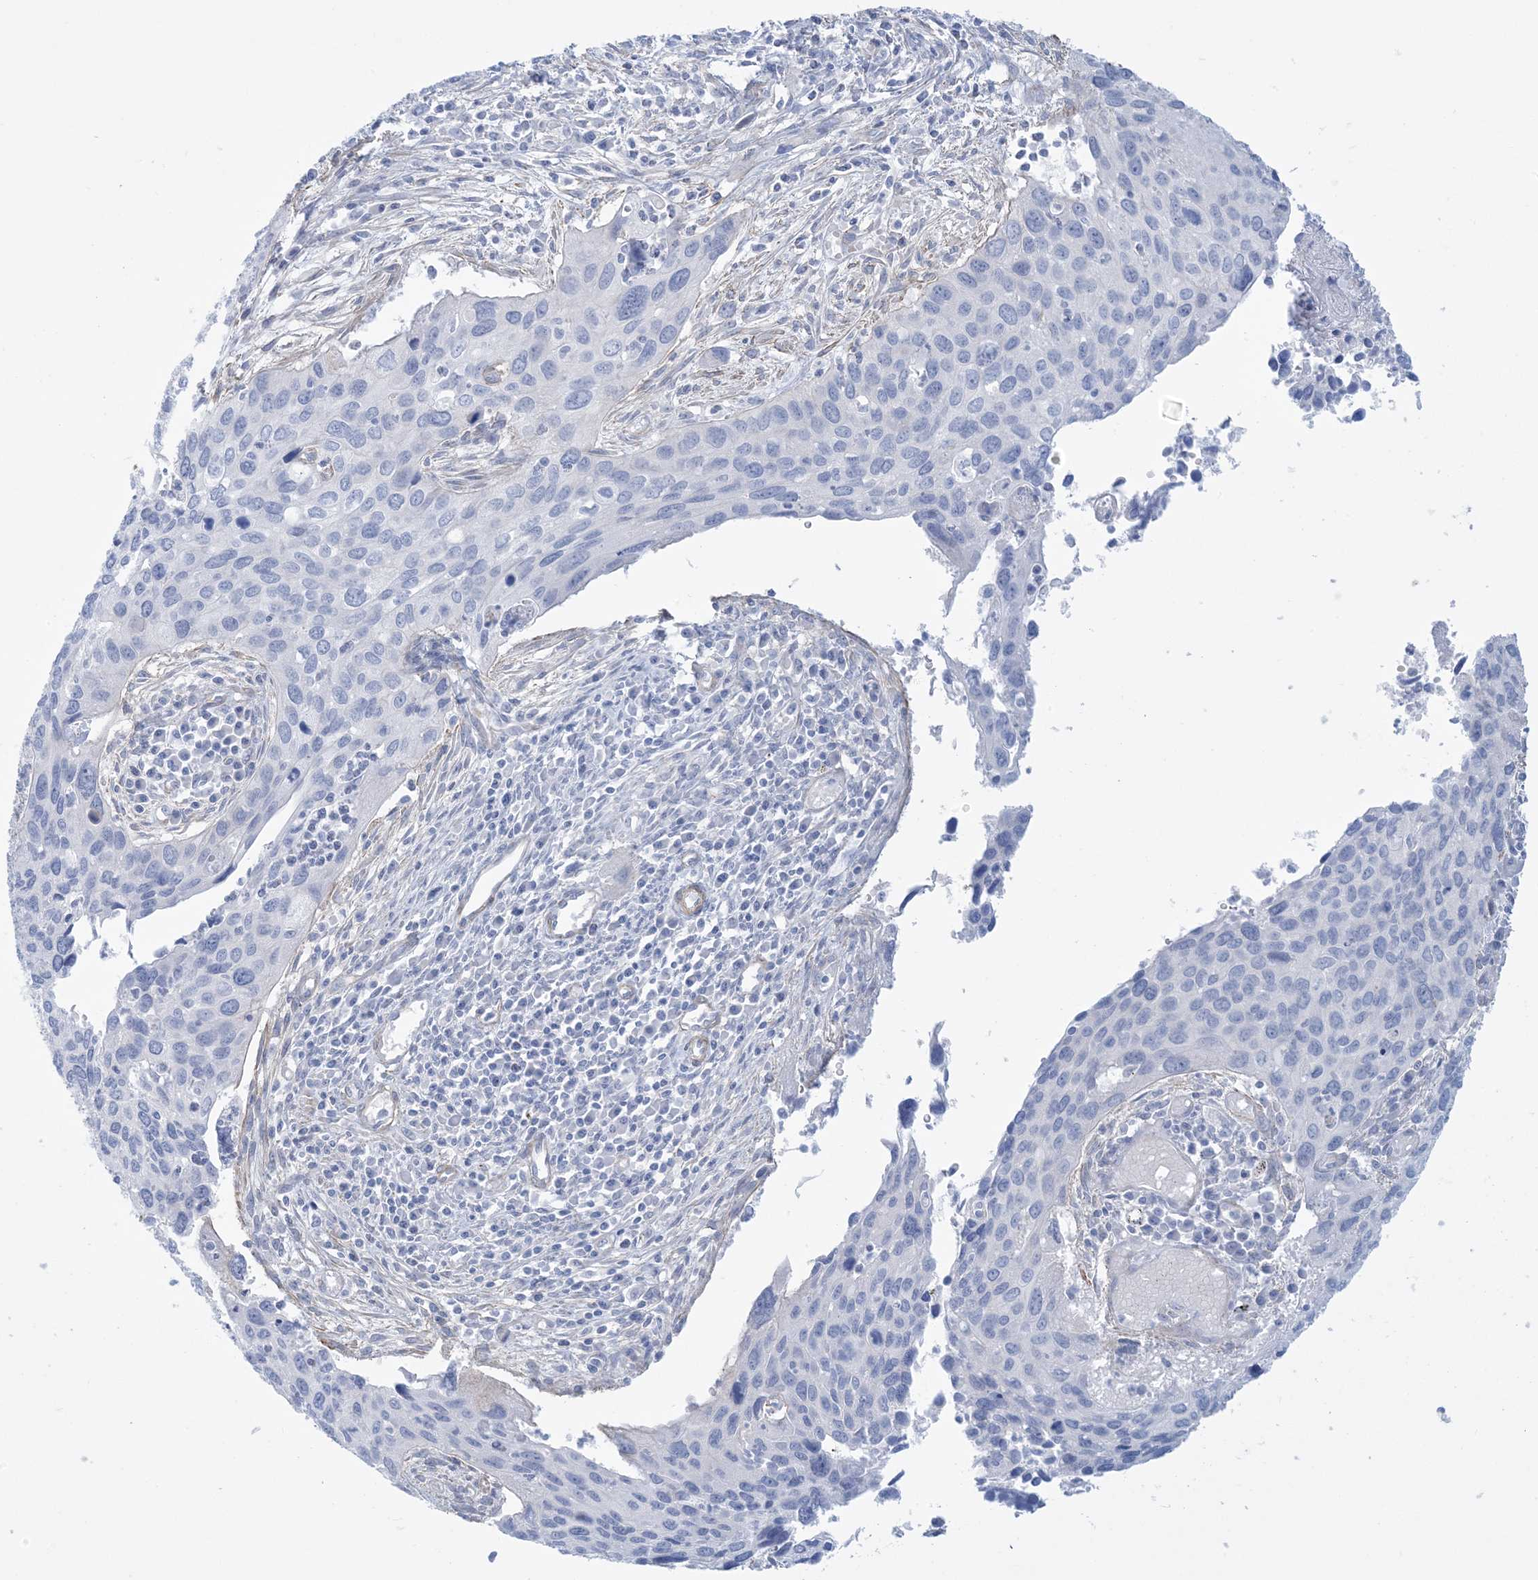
{"staining": {"intensity": "negative", "quantity": "none", "location": "none"}, "tissue": "cervical cancer", "cell_type": "Tumor cells", "image_type": "cancer", "snomed": [{"axis": "morphology", "description": "Squamous cell carcinoma, NOS"}, {"axis": "topography", "description": "Cervix"}], "caption": "Tumor cells show no significant expression in cervical cancer.", "gene": "AGXT", "patient": {"sex": "female", "age": 55}}